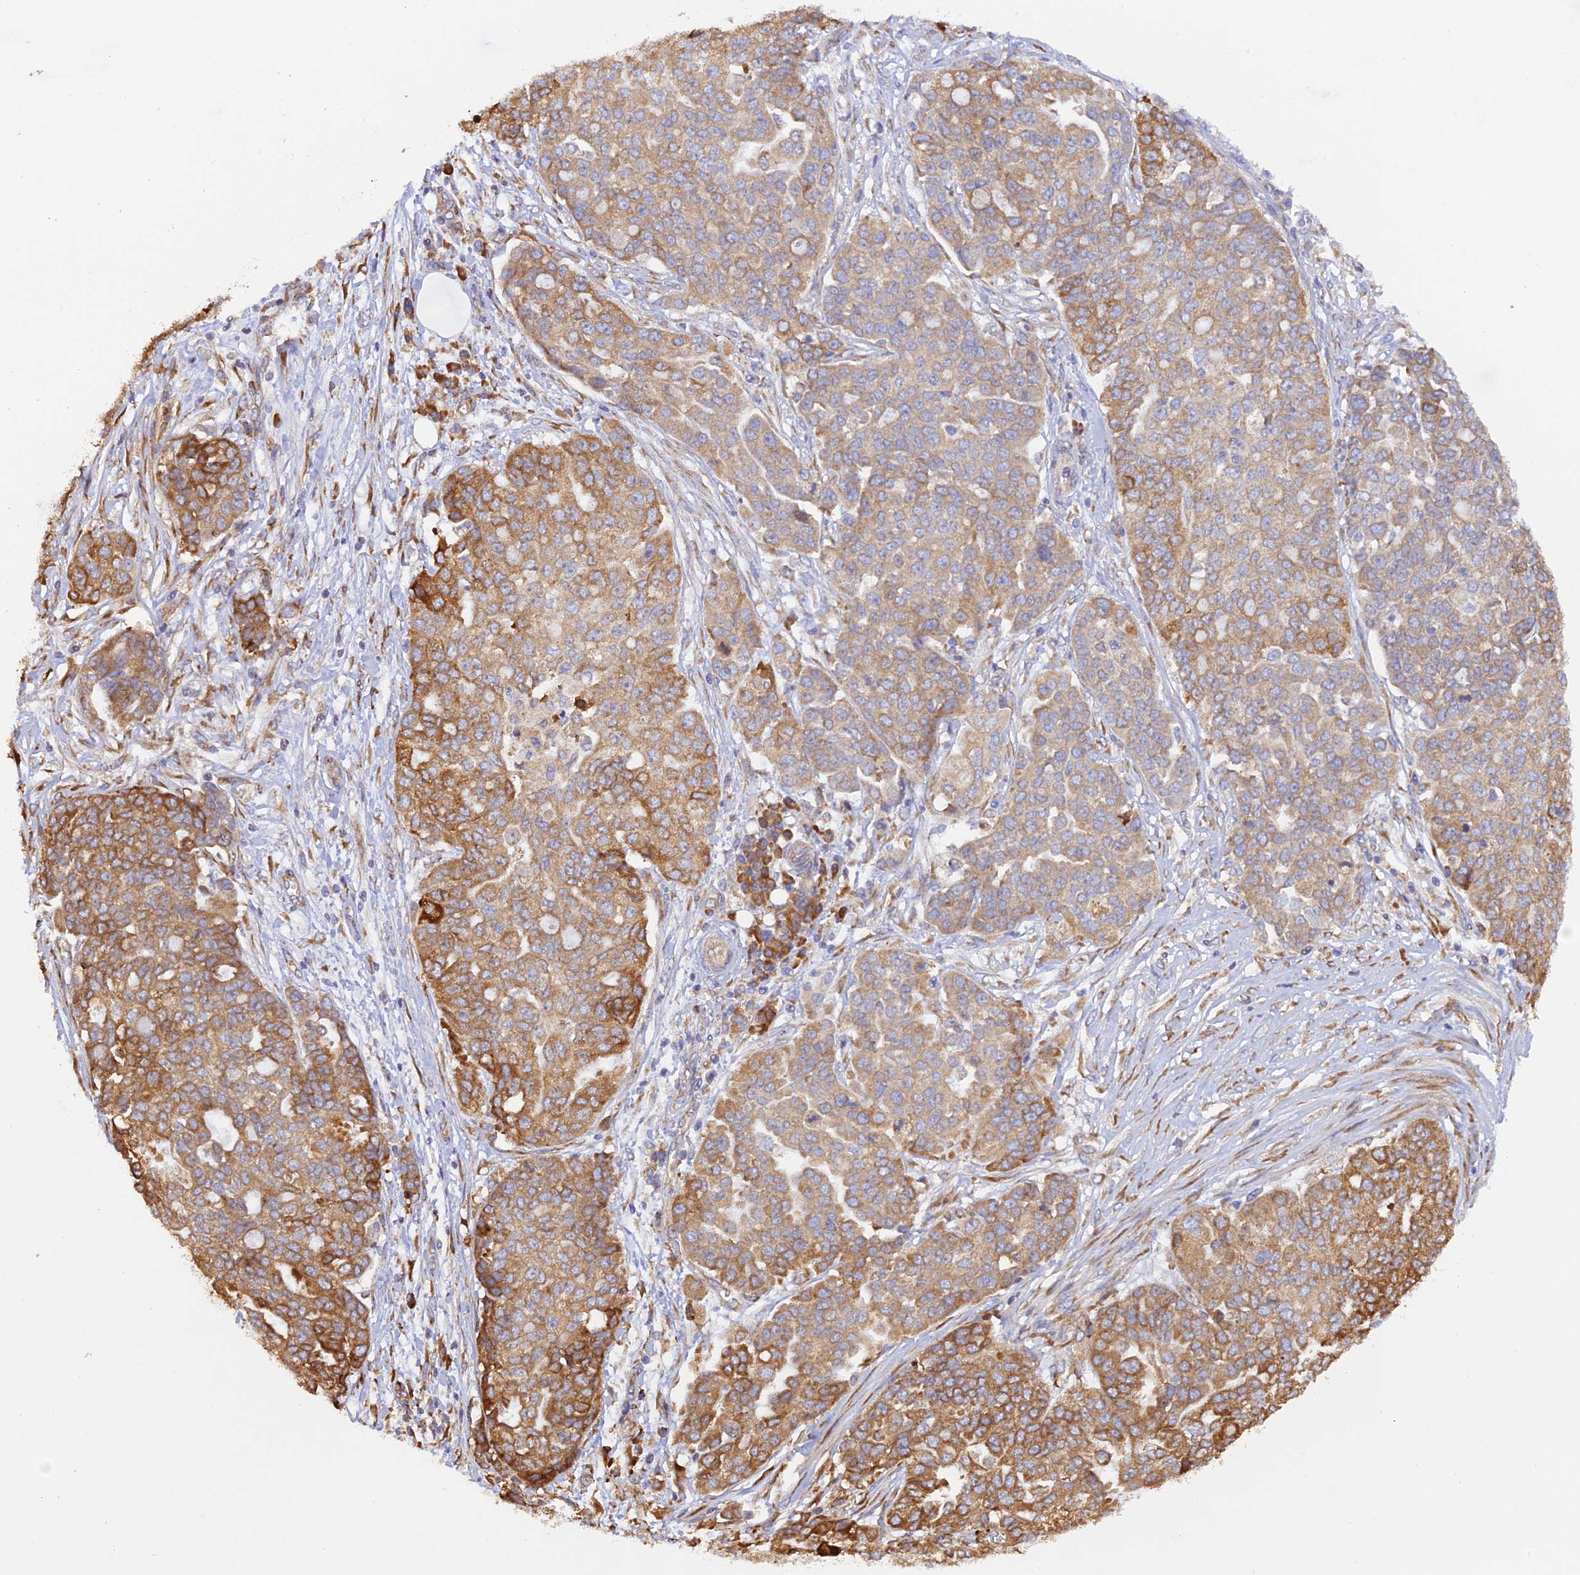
{"staining": {"intensity": "moderate", "quantity": "25%-75%", "location": "cytoplasmic/membranous"}, "tissue": "ovarian cancer", "cell_type": "Tumor cells", "image_type": "cancer", "snomed": [{"axis": "morphology", "description": "Cystadenocarcinoma, serous, NOS"}, {"axis": "topography", "description": "Soft tissue"}, {"axis": "topography", "description": "Ovary"}], "caption": "IHC of ovarian cancer reveals medium levels of moderate cytoplasmic/membranous staining in approximately 25%-75% of tumor cells.", "gene": "RPL5", "patient": {"sex": "female", "age": 57}}